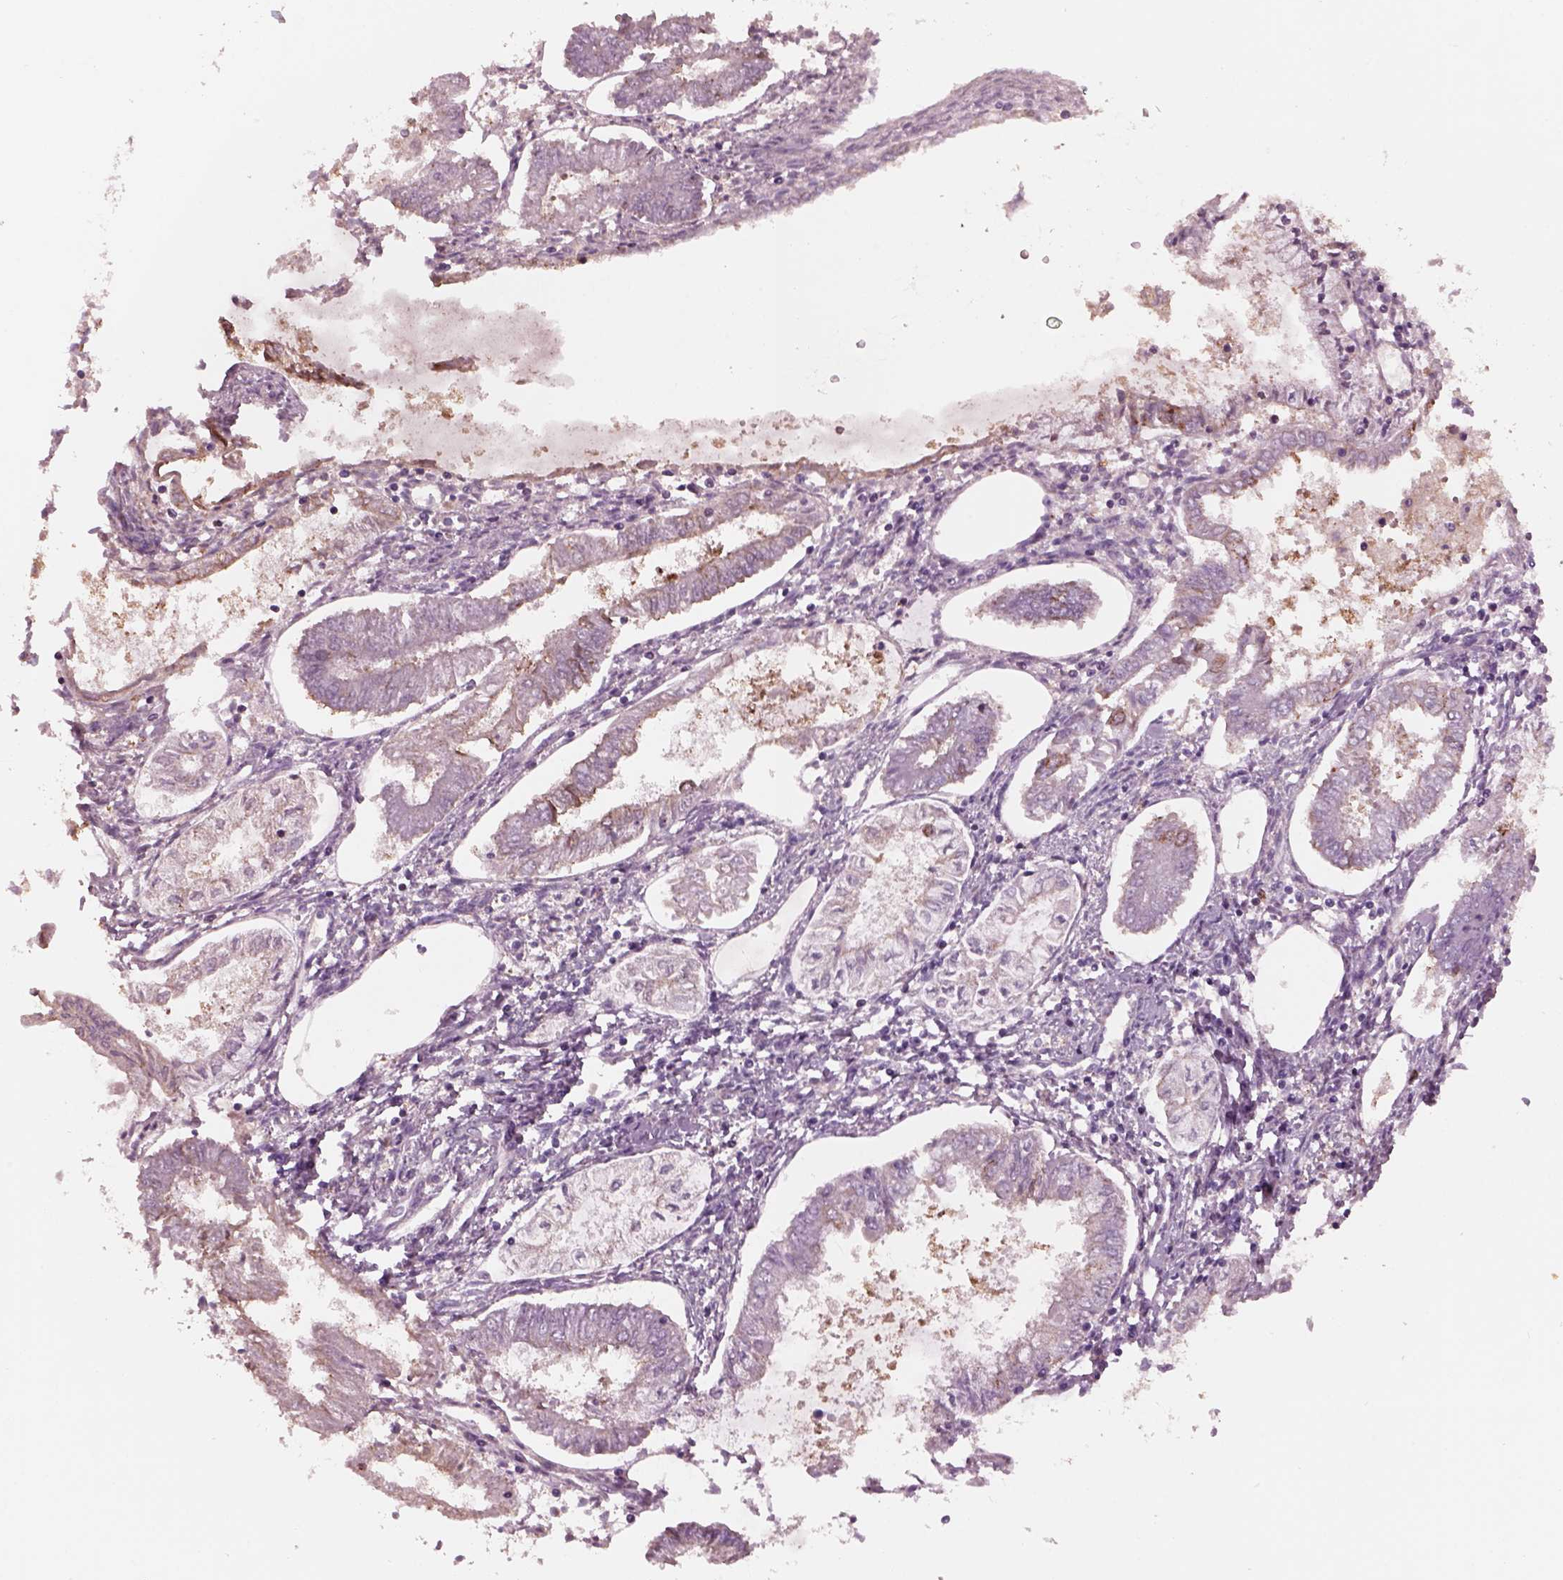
{"staining": {"intensity": "negative", "quantity": "none", "location": "none"}, "tissue": "endometrial cancer", "cell_type": "Tumor cells", "image_type": "cancer", "snomed": [{"axis": "morphology", "description": "Adenocarcinoma, NOS"}, {"axis": "topography", "description": "Endometrium"}], "caption": "Protein analysis of endometrial cancer (adenocarcinoma) exhibits no significant staining in tumor cells. (Stains: DAB IHC with hematoxylin counter stain, Microscopy: brightfield microscopy at high magnification).", "gene": "SRI", "patient": {"sex": "female", "age": 68}}